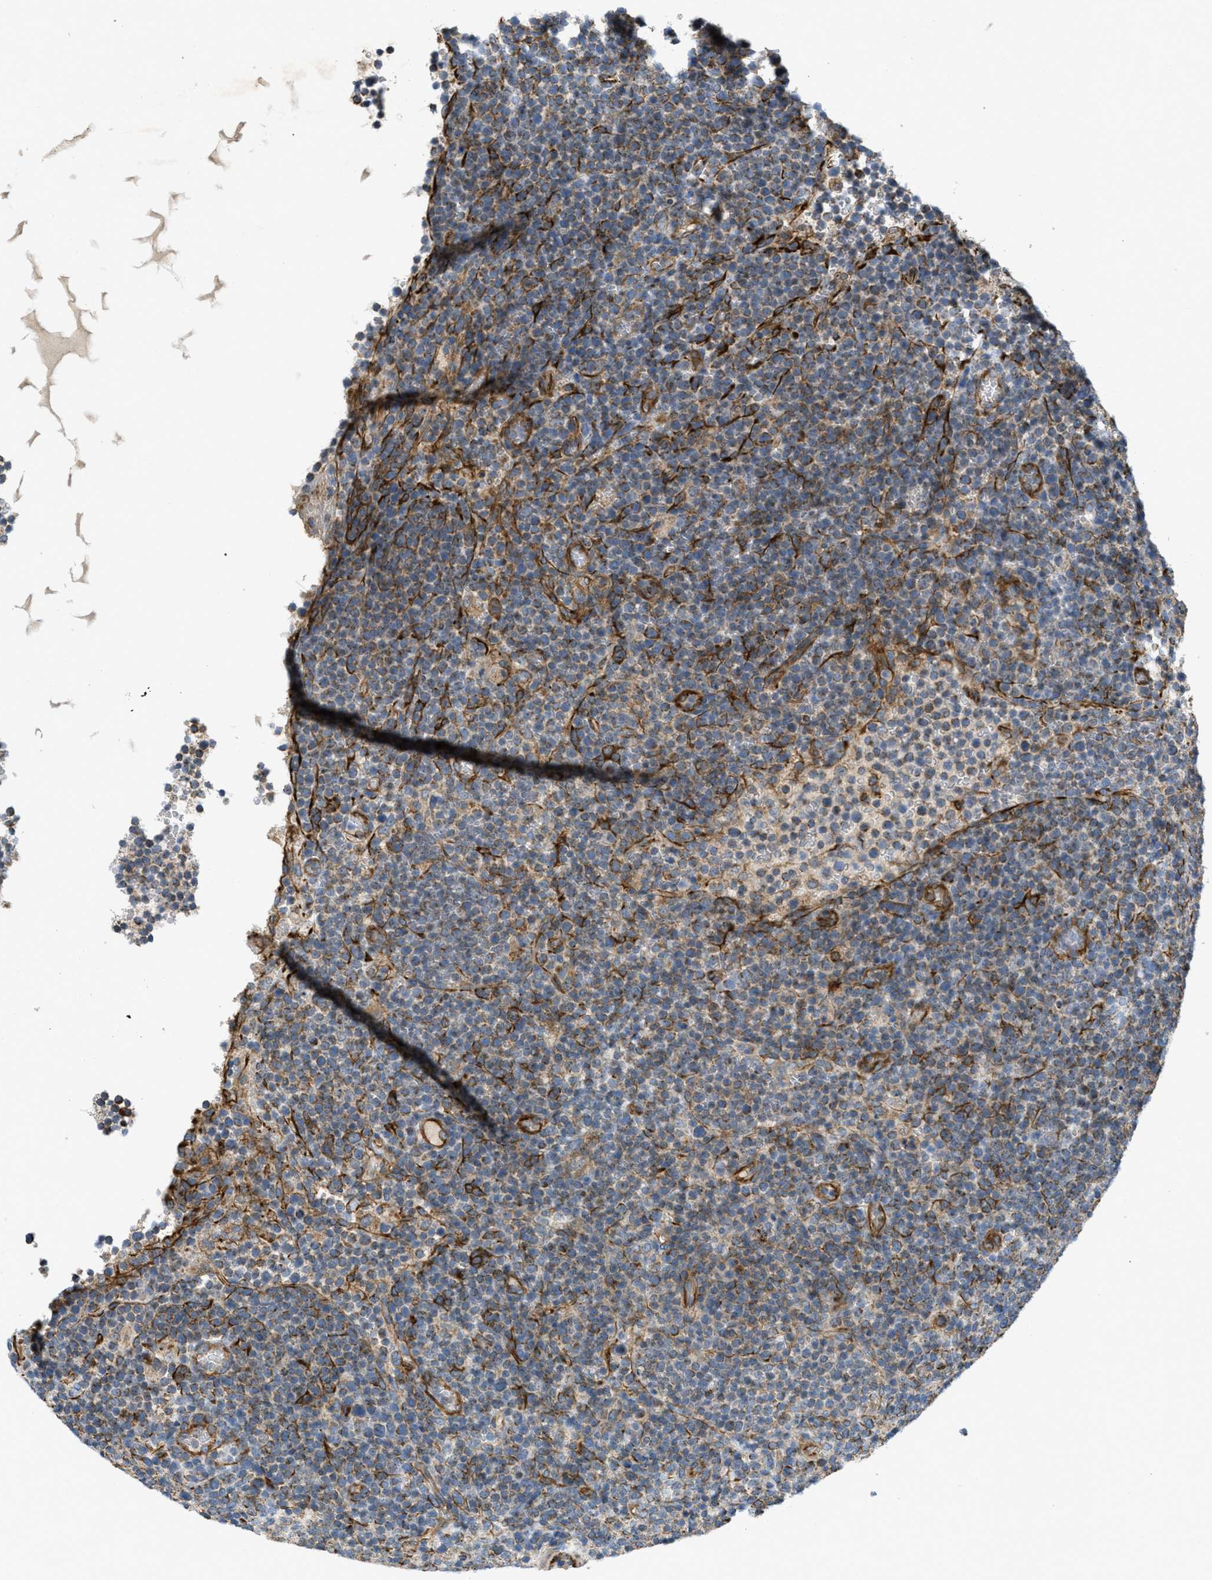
{"staining": {"intensity": "weak", "quantity": "25%-75%", "location": "cytoplasmic/membranous"}, "tissue": "lymphoma", "cell_type": "Tumor cells", "image_type": "cancer", "snomed": [{"axis": "morphology", "description": "Malignant lymphoma, non-Hodgkin's type, High grade"}, {"axis": "topography", "description": "Lymph node"}], "caption": "Immunohistochemistry image of lymphoma stained for a protein (brown), which shows low levels of weak cytoplasmic/membranous staining in about 25%-75% of tumor cells.", "gene": "BTN3A1", "patient": {"sex": "male", "age": 61}}